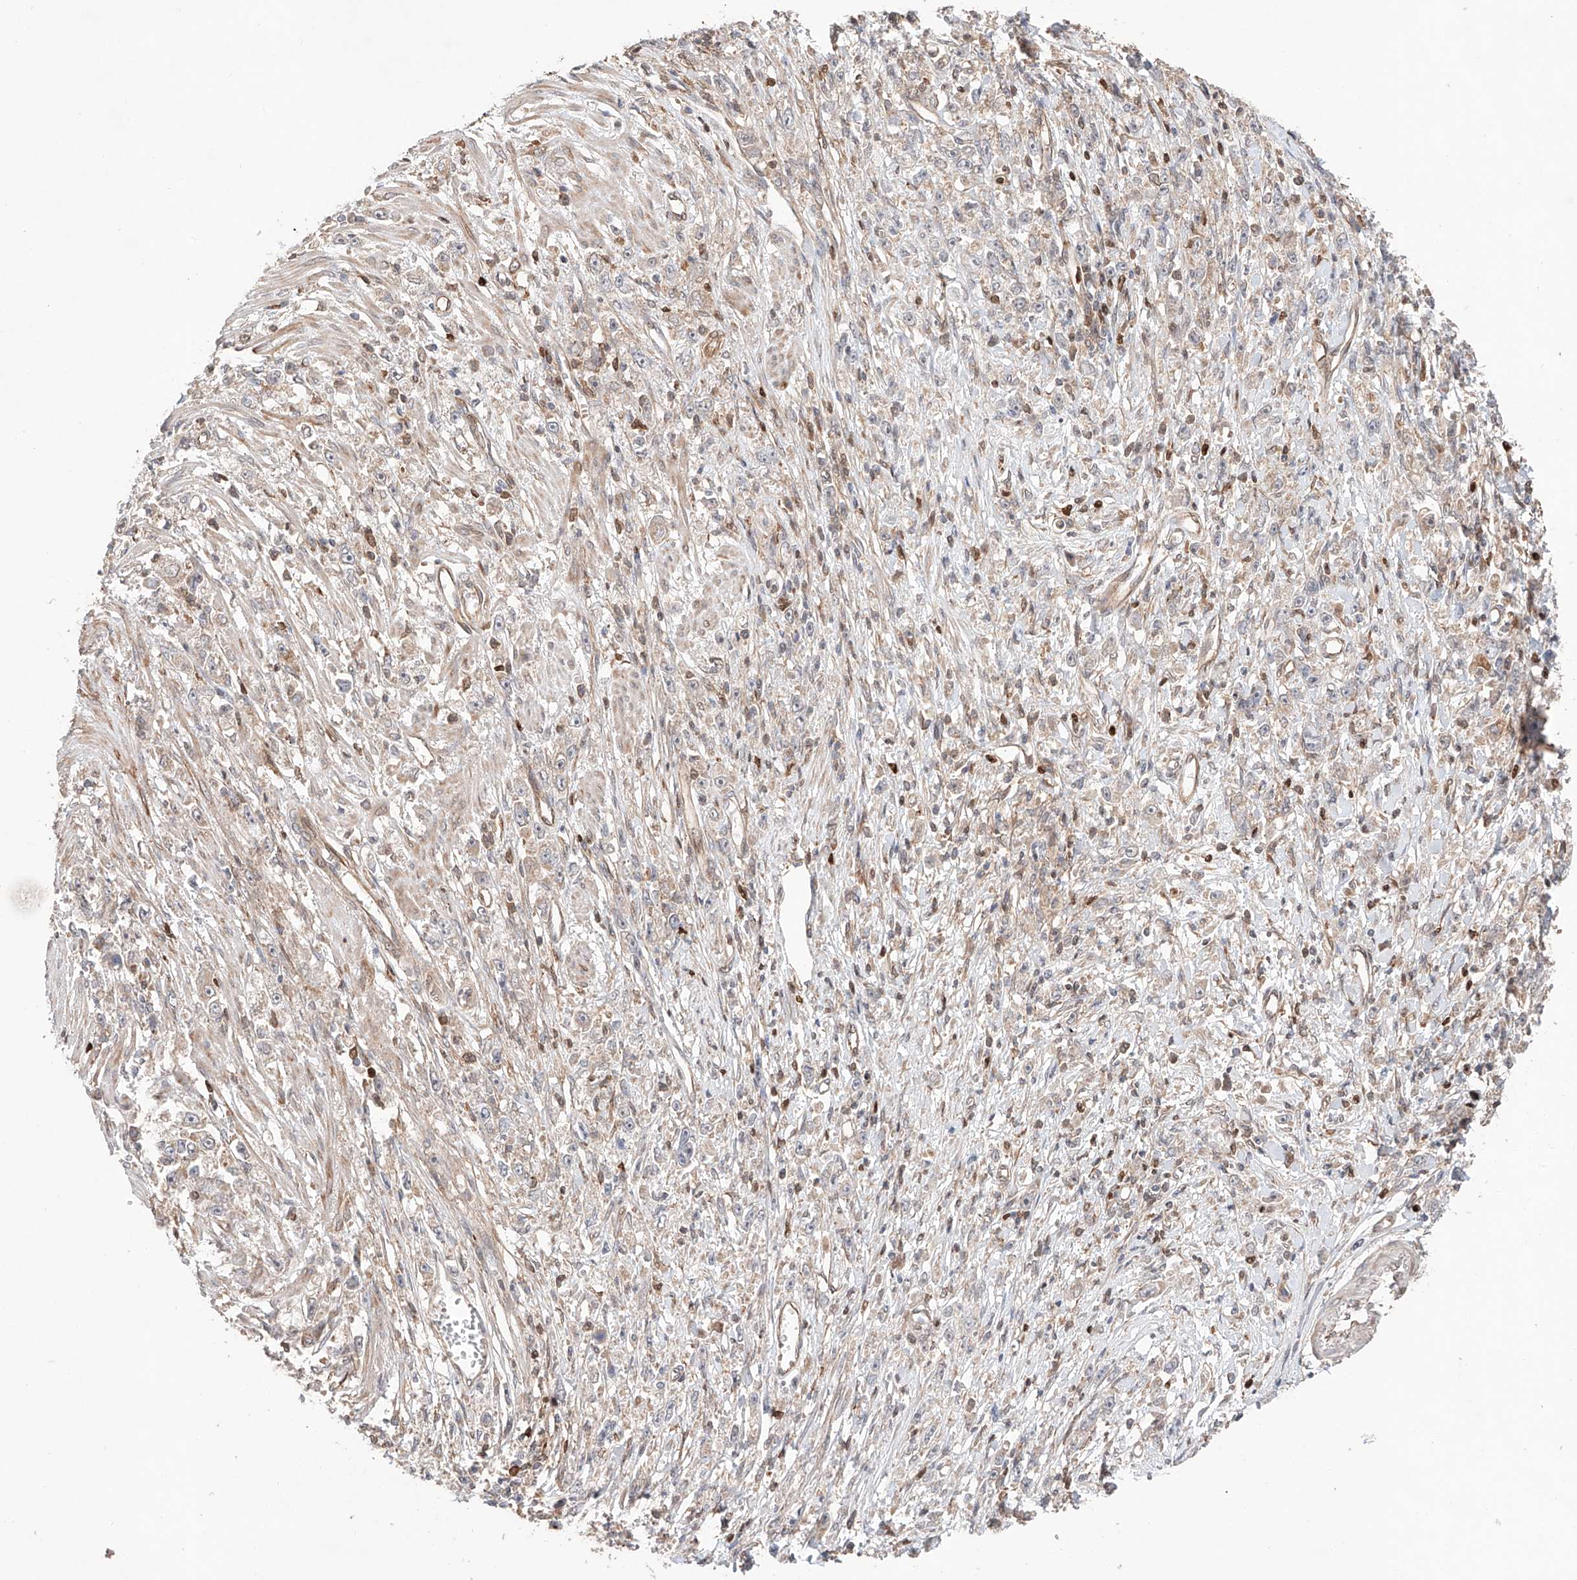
{"staining": {"intensity": "weak", "quantity": "<25%", "location": "cytoplasmic/membranous"}, "tissue": "stomach cancer", "cell_type": "Tumor cells", "image_type": "cancer", "snomed": [{"axis": "morphology", "description": "Adenocarcinoma, NOS"}, {"axis": "topography", "description": "Stomach"}], "caption": "Immunohistochemistry (IHC) histopathology image of stomach cancer (adenocarcinoma) stained for a protein (brown), which displays no staining in tumor cells. The staining was performed using DAB to visualize the protein expression in brown, while the nuclei were stained in blue with hematoxylin (Magnification: 20x).", "gene": "IGSF22", "patient": {"sex": "female", "age": 59}}